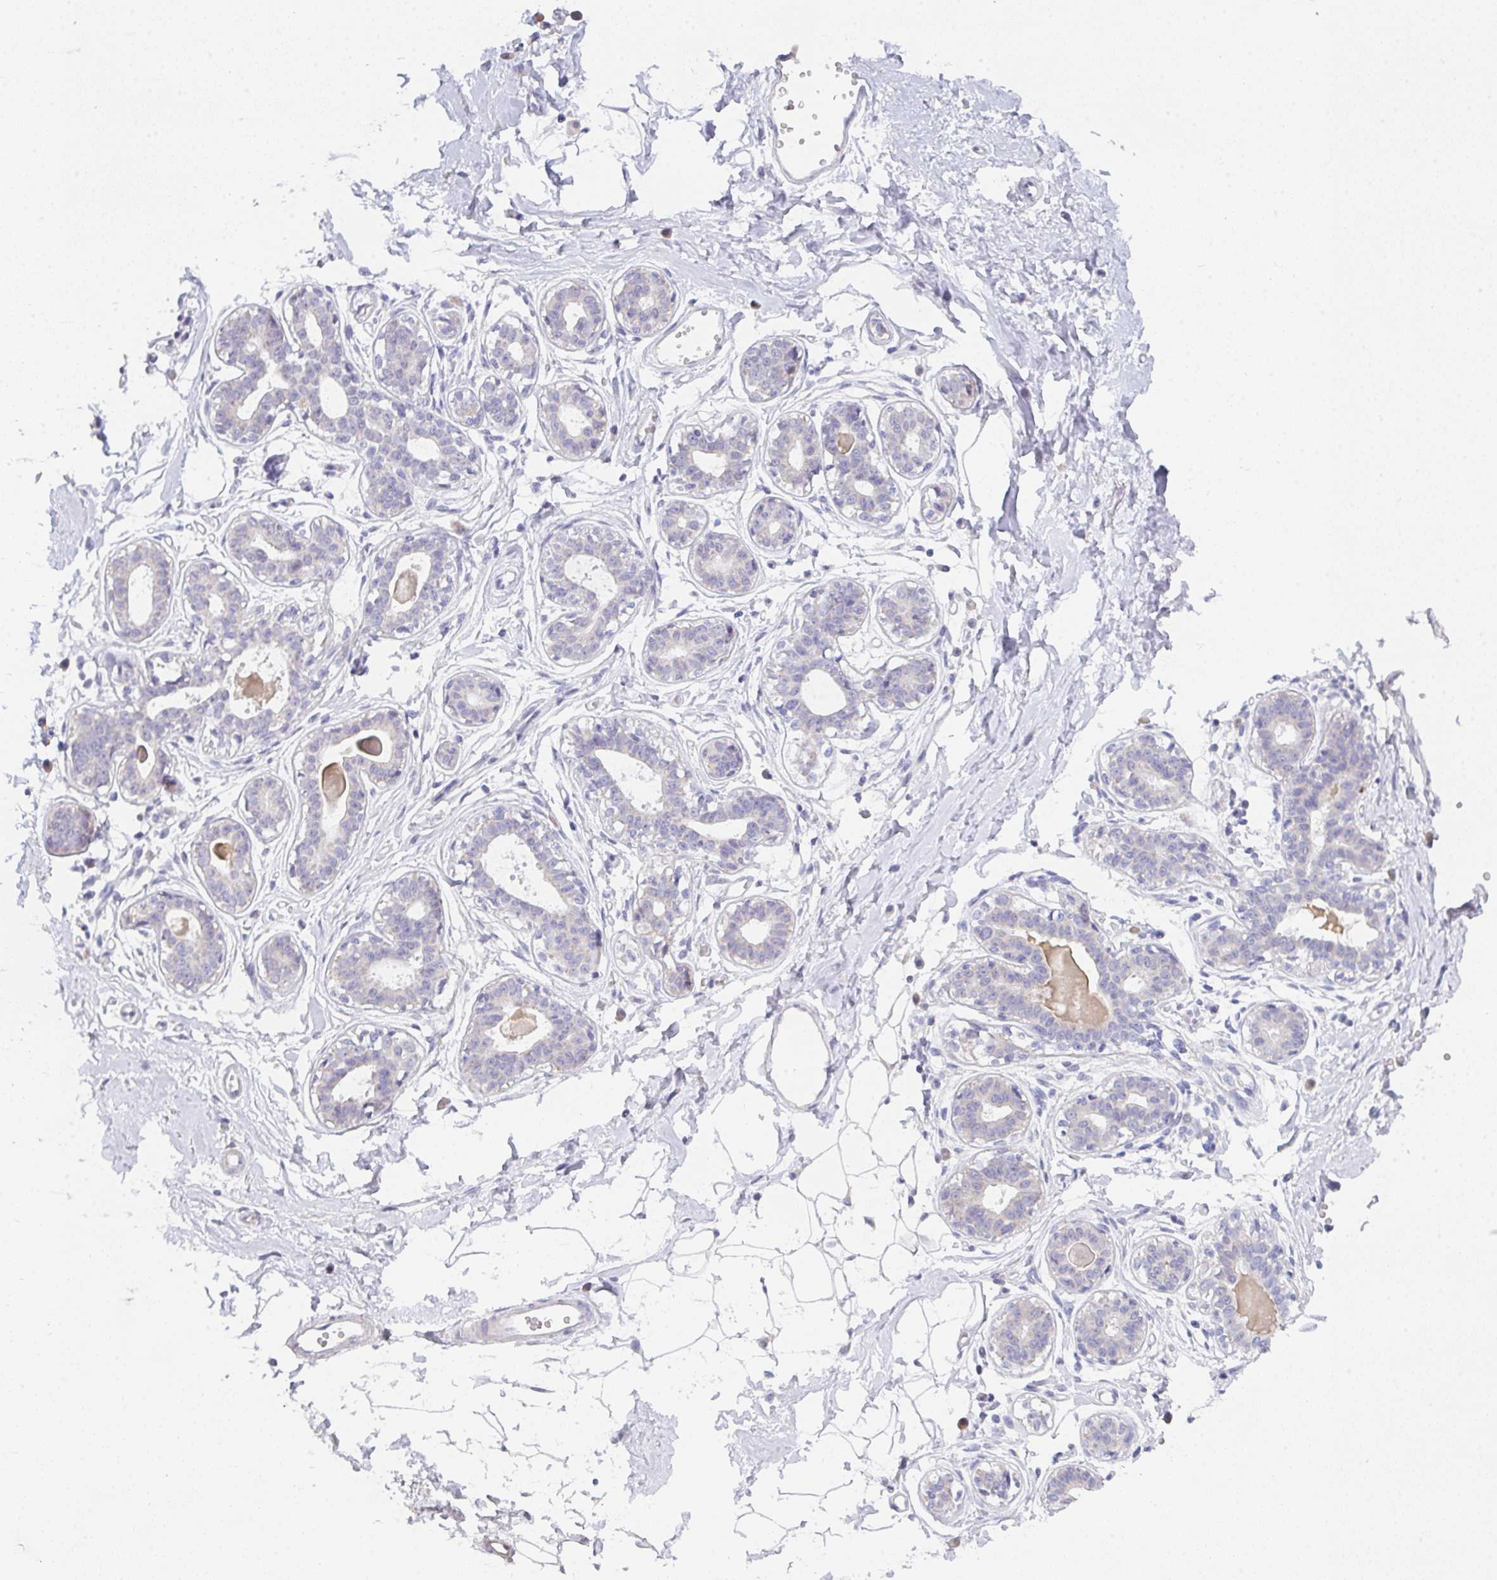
{"staining": {"intensity": "negative", "quantity": "none", "location": "none"}, "tissue": "breast", "cell_type": "Adipocytes", "image_type": "normal", "snomed": [{"axis": "morphology", "description": "Normal tissue, NOS"}, {"axis": "topography", "description": "Breast"}], "caption": "A histopathology image of breast stained for a protein displays no brown staining in adipocytes. Brightfield microscopy of immunohistochemistry stained with DAB (3,3'-diaminobenzidine) (brown) and hematoxylin (blue), captured at high magnification.", "gene": "CACNA1S", "patient": {"sex": "female", "age": 45}}